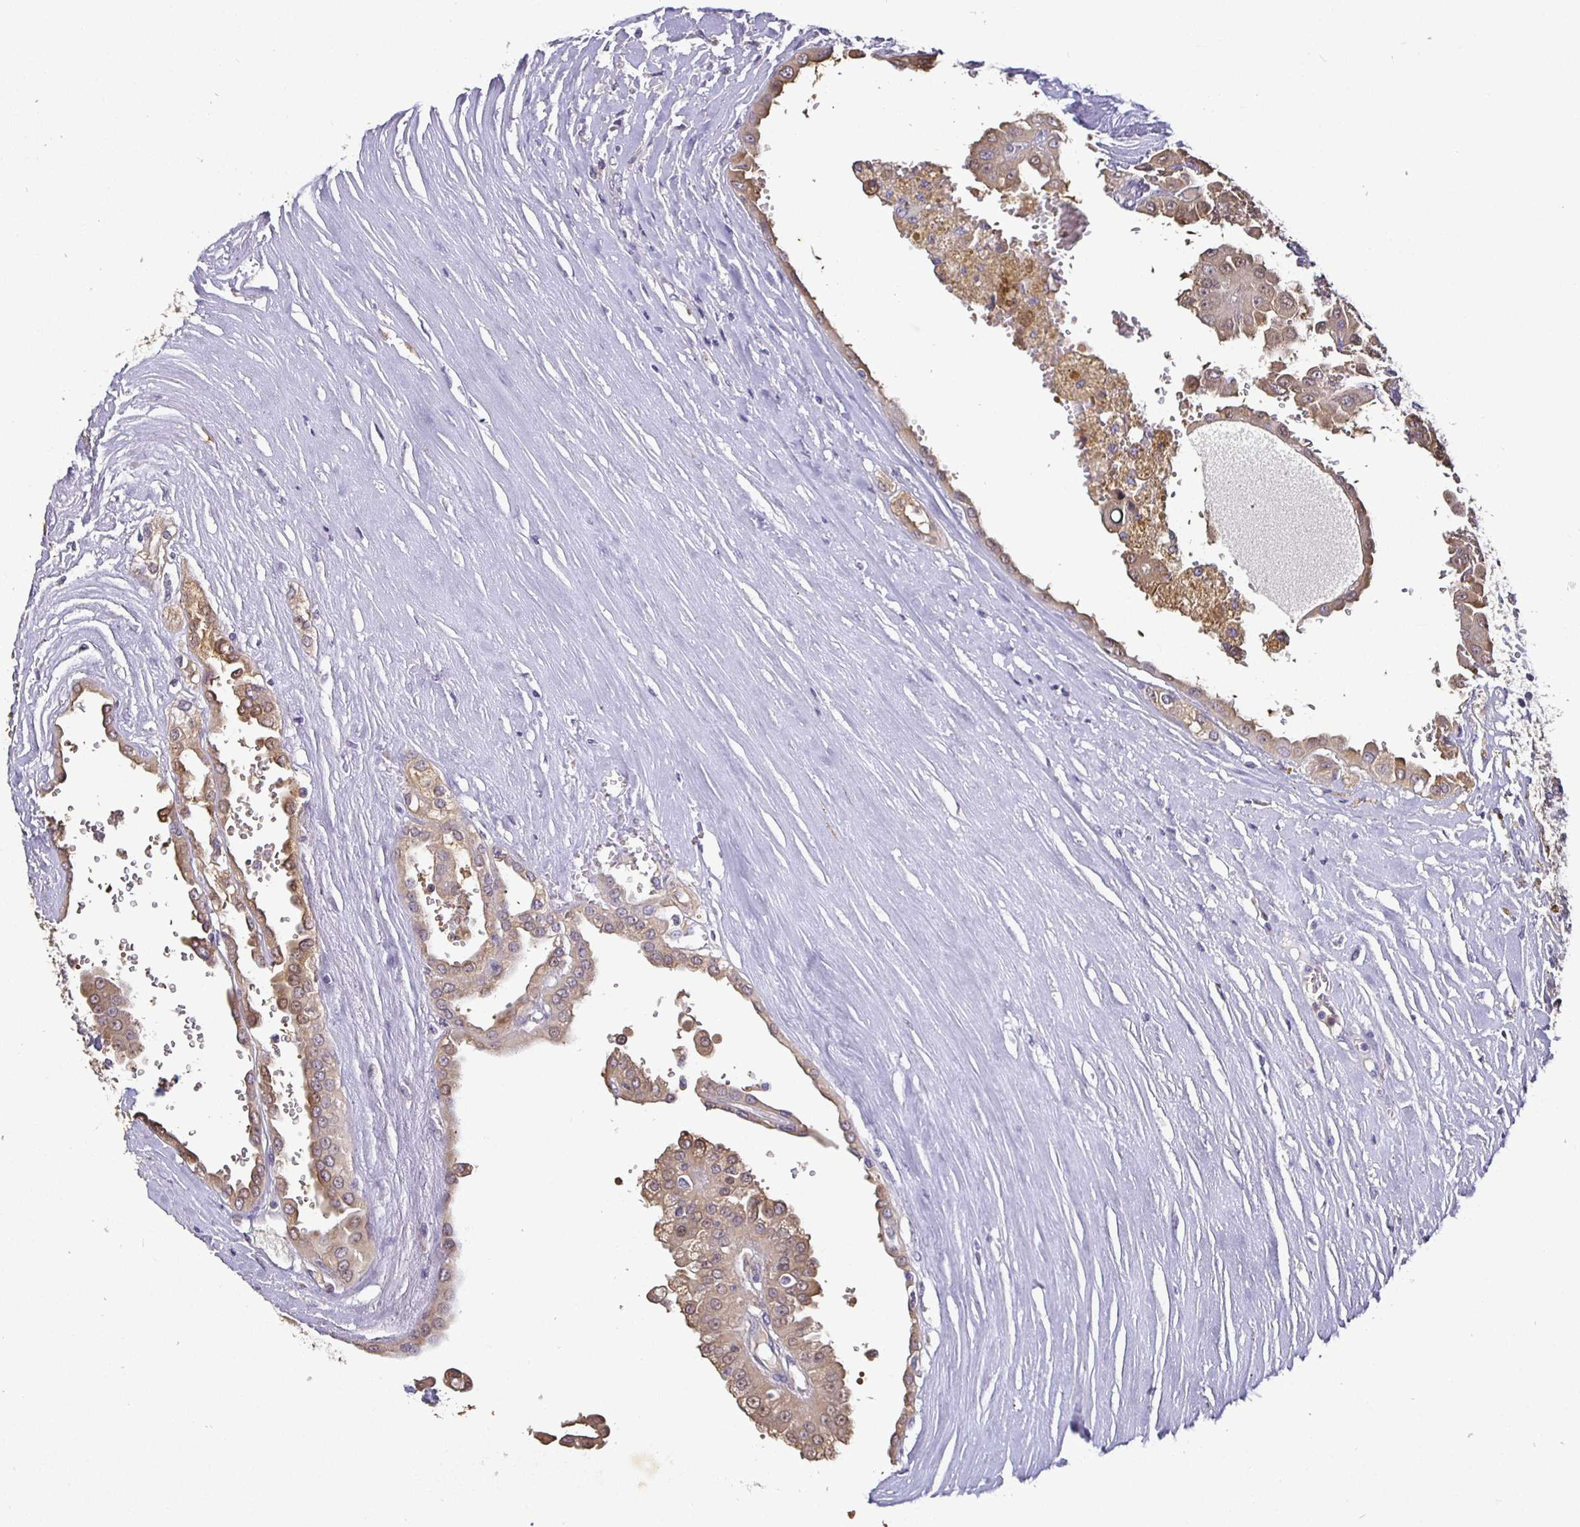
{"staining": {"intensity": "moderate", "quantity": ">75%", "location": "cytoplasmic/membranous,nuclear"}, "tissue": "renal cancer", "cell_type": "Tumor cells", "image_type": "cancer", "snomed": [{"axis": "morphology", "description": "Adenocarcinoma, NOS"}, {"axis": "topography", "description": "Kidney"}], "caption": "An image showing moderate cytoplasmic/membranous and nuclear expression in about >75% of tumor cells in renal cancer (adenocarcinoma), as visualized by brown immunohistochemical staining.", "gene": "SHISA4", "patient": {"sex": "male", "age": 58}}